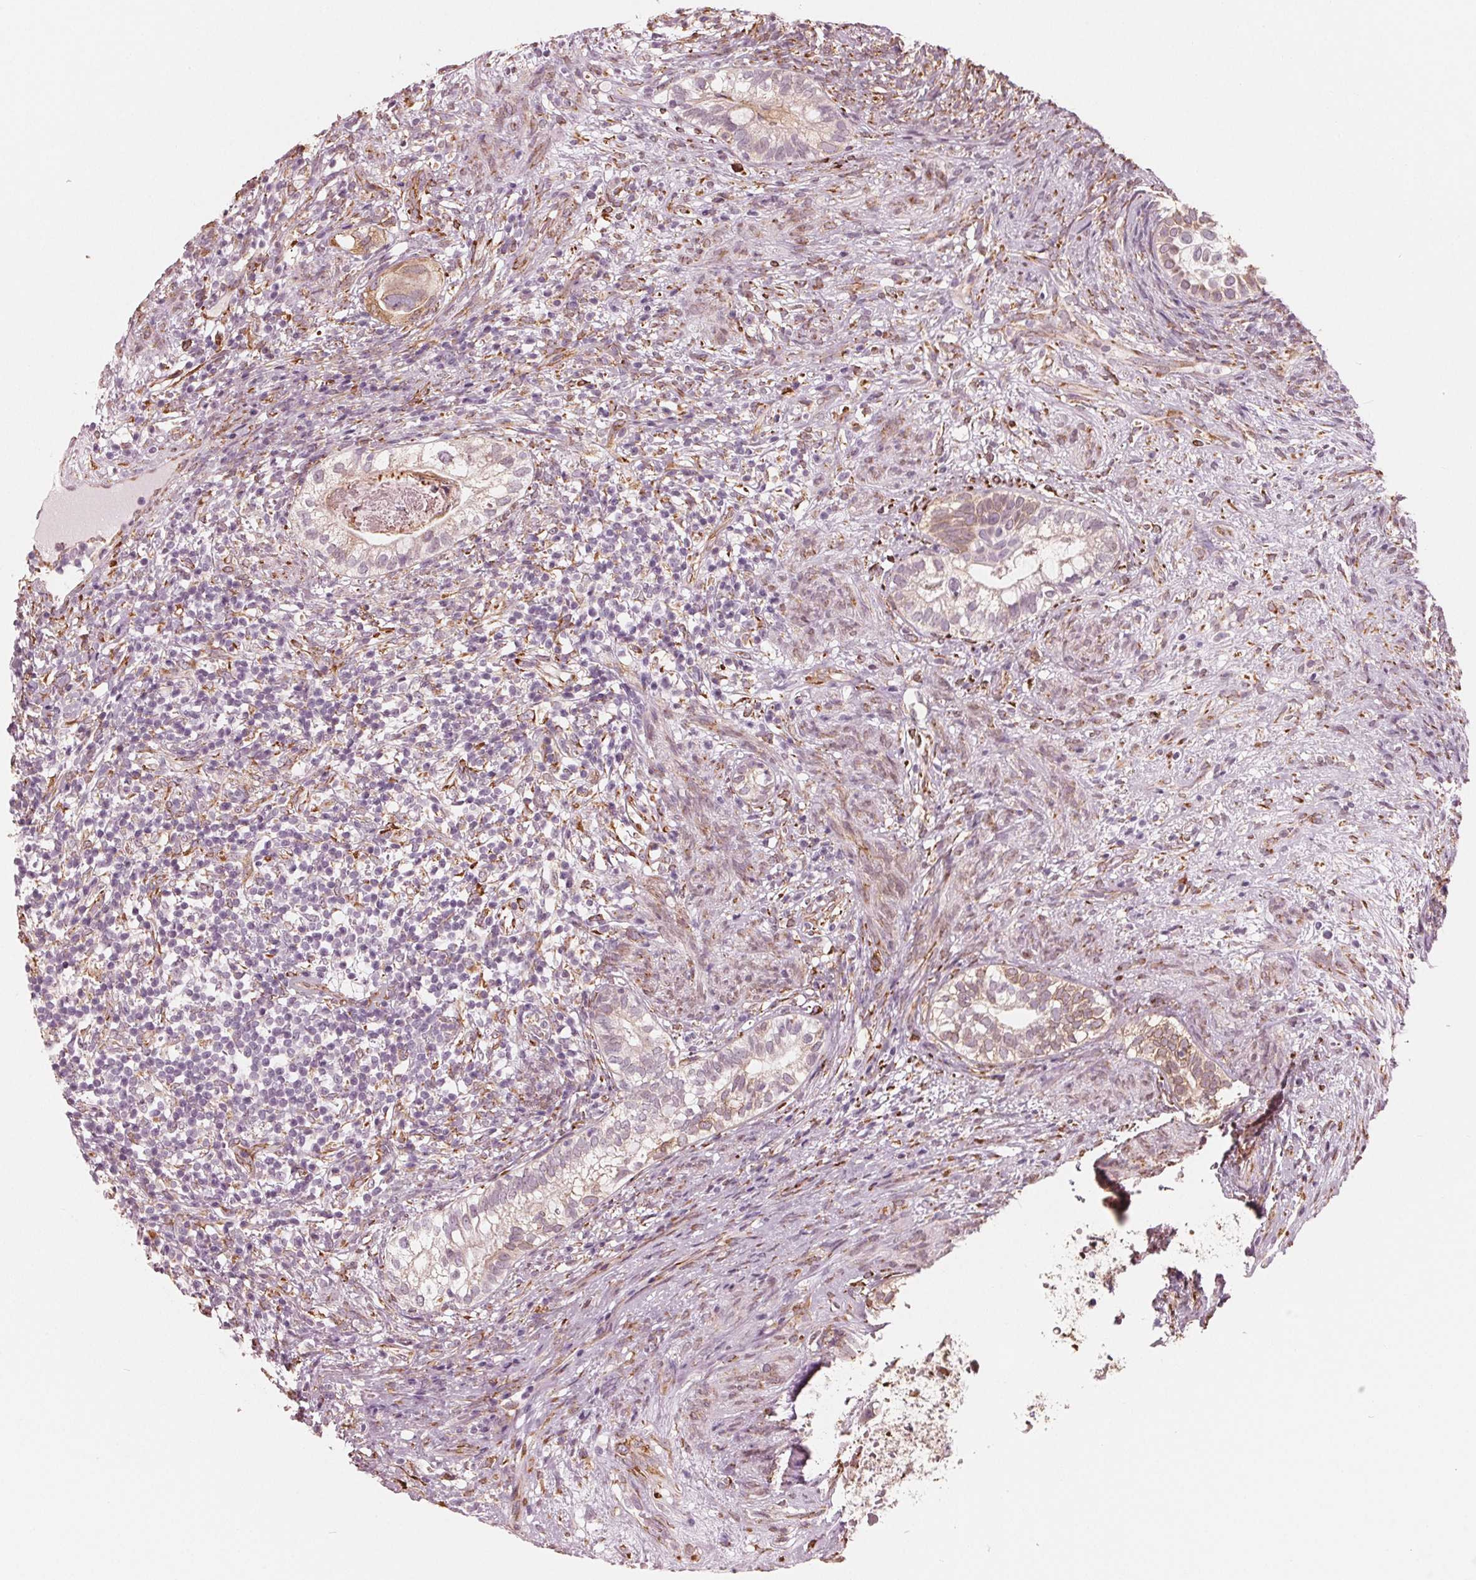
{"staining": {"intensity": "negative", "quantity": "none", "location": "none"}, "tissue": "testis cancer", "cell_type": "Tumor cells", "image_type": "cancer", "snomed": [{"axis": "morphology", "description": "Seminoma, NOS"}, {"axis": "morphology", "description": "Carcinoma, Embryonal, NOS"}, {"axis": "topography", "description": "Testis"}], "caption": "High power microscopy image of an immunohistochemistry histopathology image of testis embryonal carcinoma, revealing no significant positivity in tumor cells.", "gene": "IKBIP", "patient": {"sex": "male", "age": 41}}